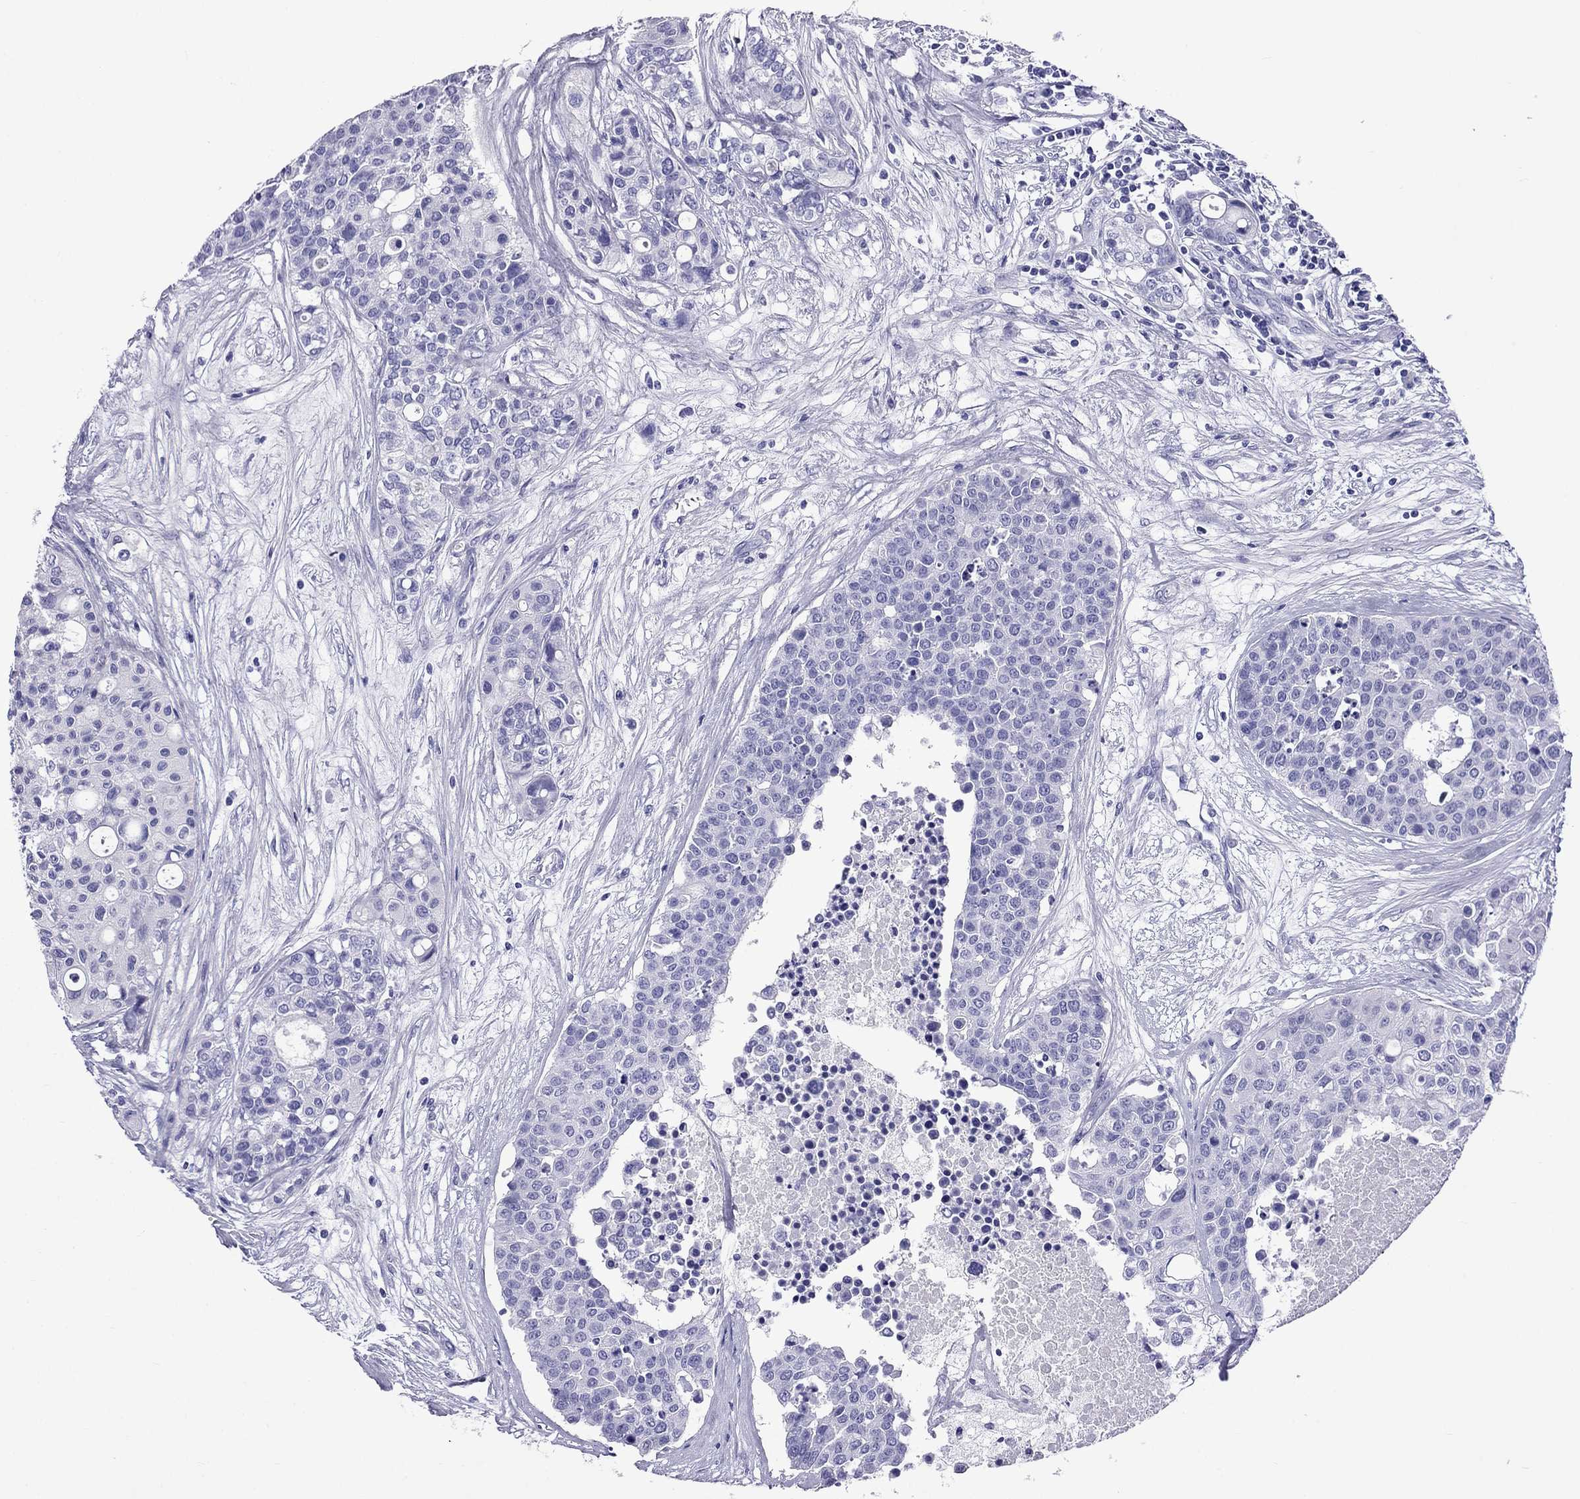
{"staining": {"intensity": "negative", "quantity": "none", "location": "none"}, "tissue": "carcinoid", "cell_type": "Tumor cells", "image_type": "cancer", "snomed": [{"axis": "morphology", "description": "Carcinoid, malignant, NOS"}, {"axis": "topography", "description": "Colon"}], "caption": "Micrograph shows no significant protein expression in tumor cells of carcinoid.", "gene": "ARR3", "patient": {"sex": "male", "age": 81}}